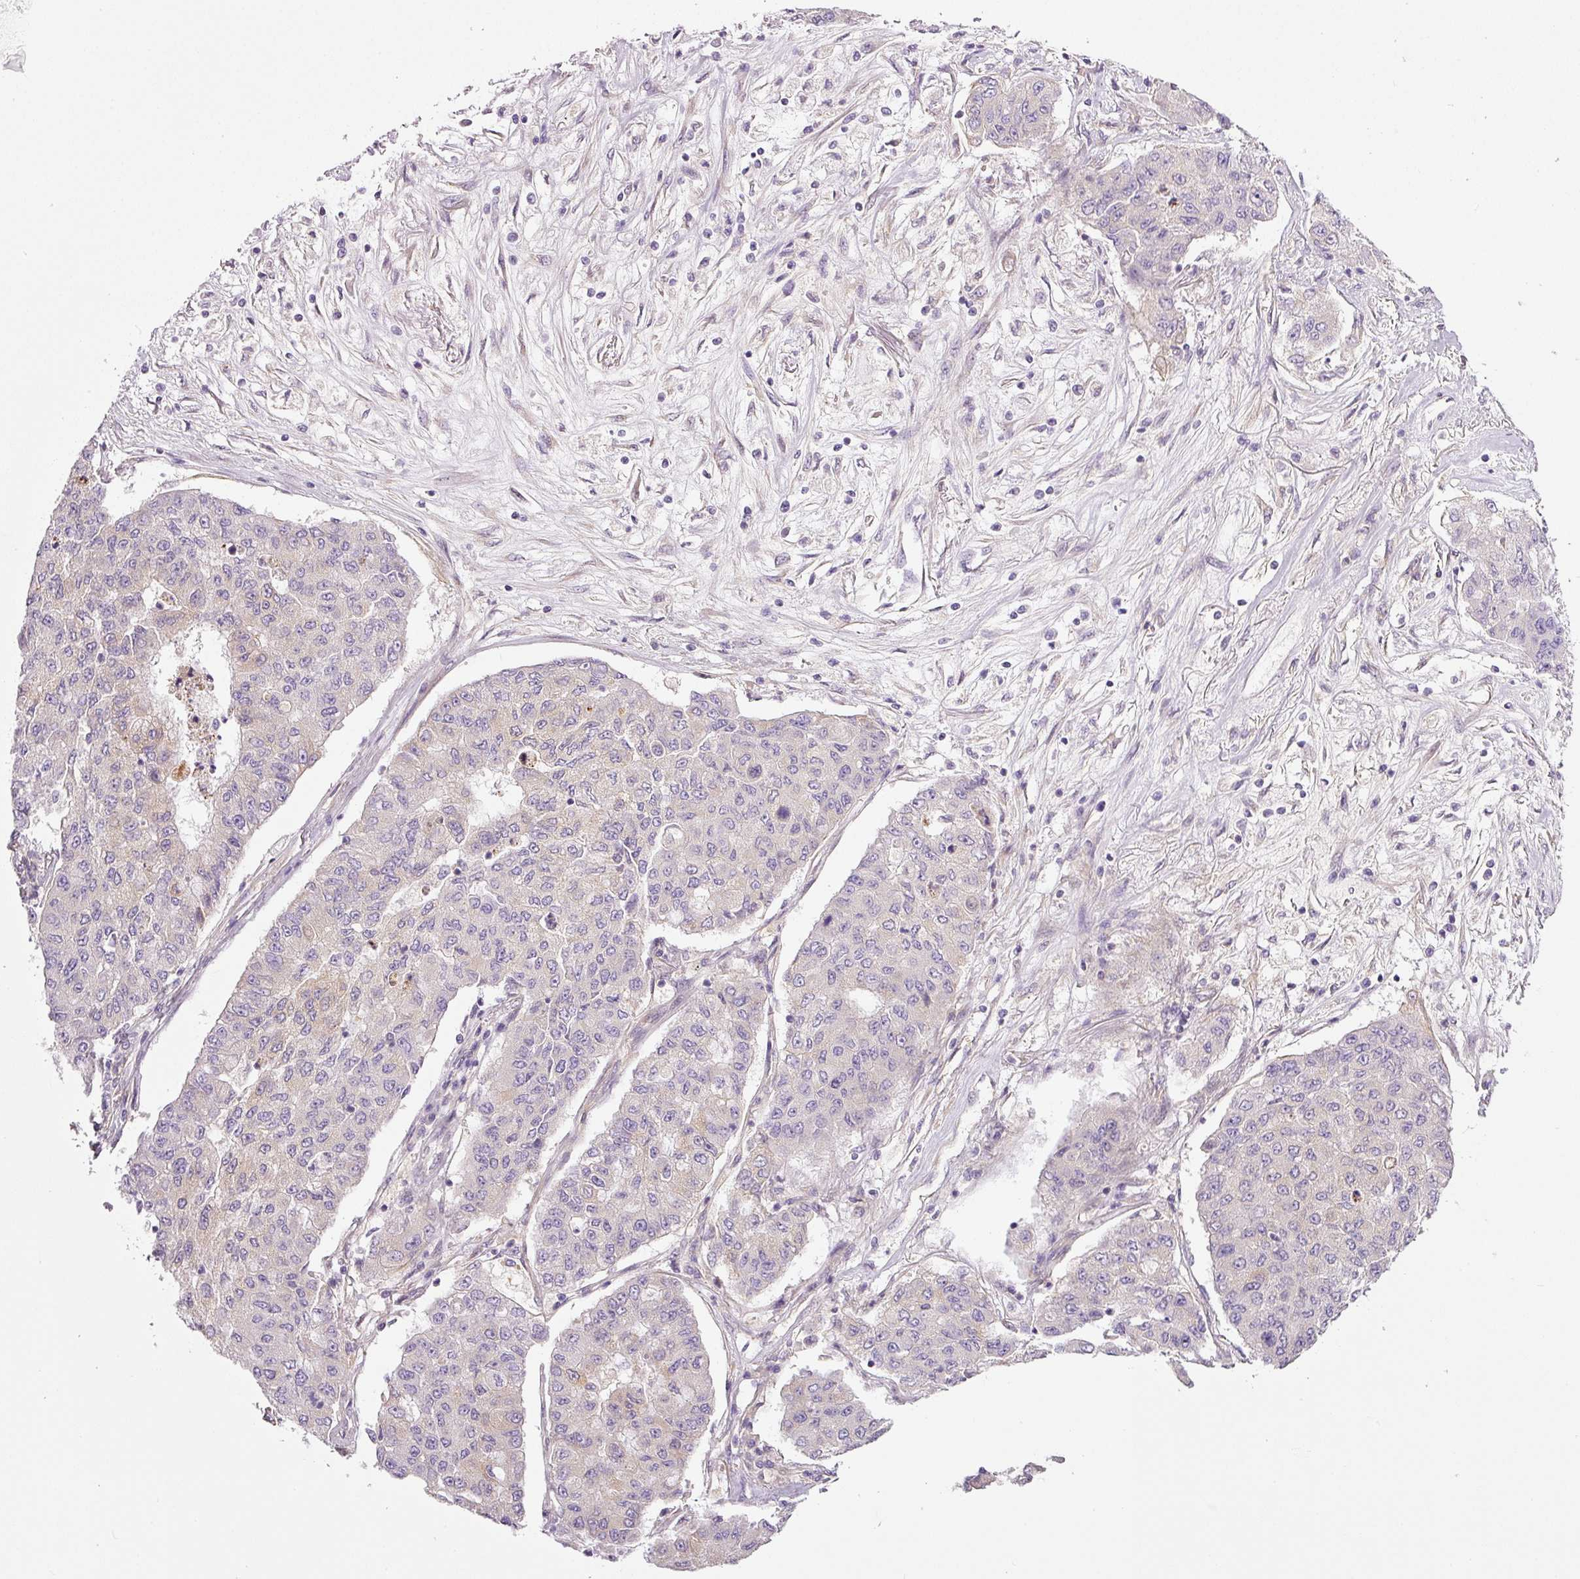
{"staining": {"intensity": "negative", "quantity": "none", "location": "none"}, "tissue": "lung cancer", "cell_type": "Tumor cells", "image_type": "cancer", "snomed": [{"axis": "morphology", "description": "Squamous cell carcinoma, NOS"}, {"axis": "topography", "description": "Lung"}], "caption": "Tumor cells are negative for brown protein staining in squamous cell carcinoma (lung). Brightfield microscopy of immunohistochemistry stained with DAB (3,3'-diaminobenzidine) (brown) and hematoxylin (blue), captured at high magnification.", "gene": "TBC1D2B", "patient": {"sex": "male", "age": 74}}